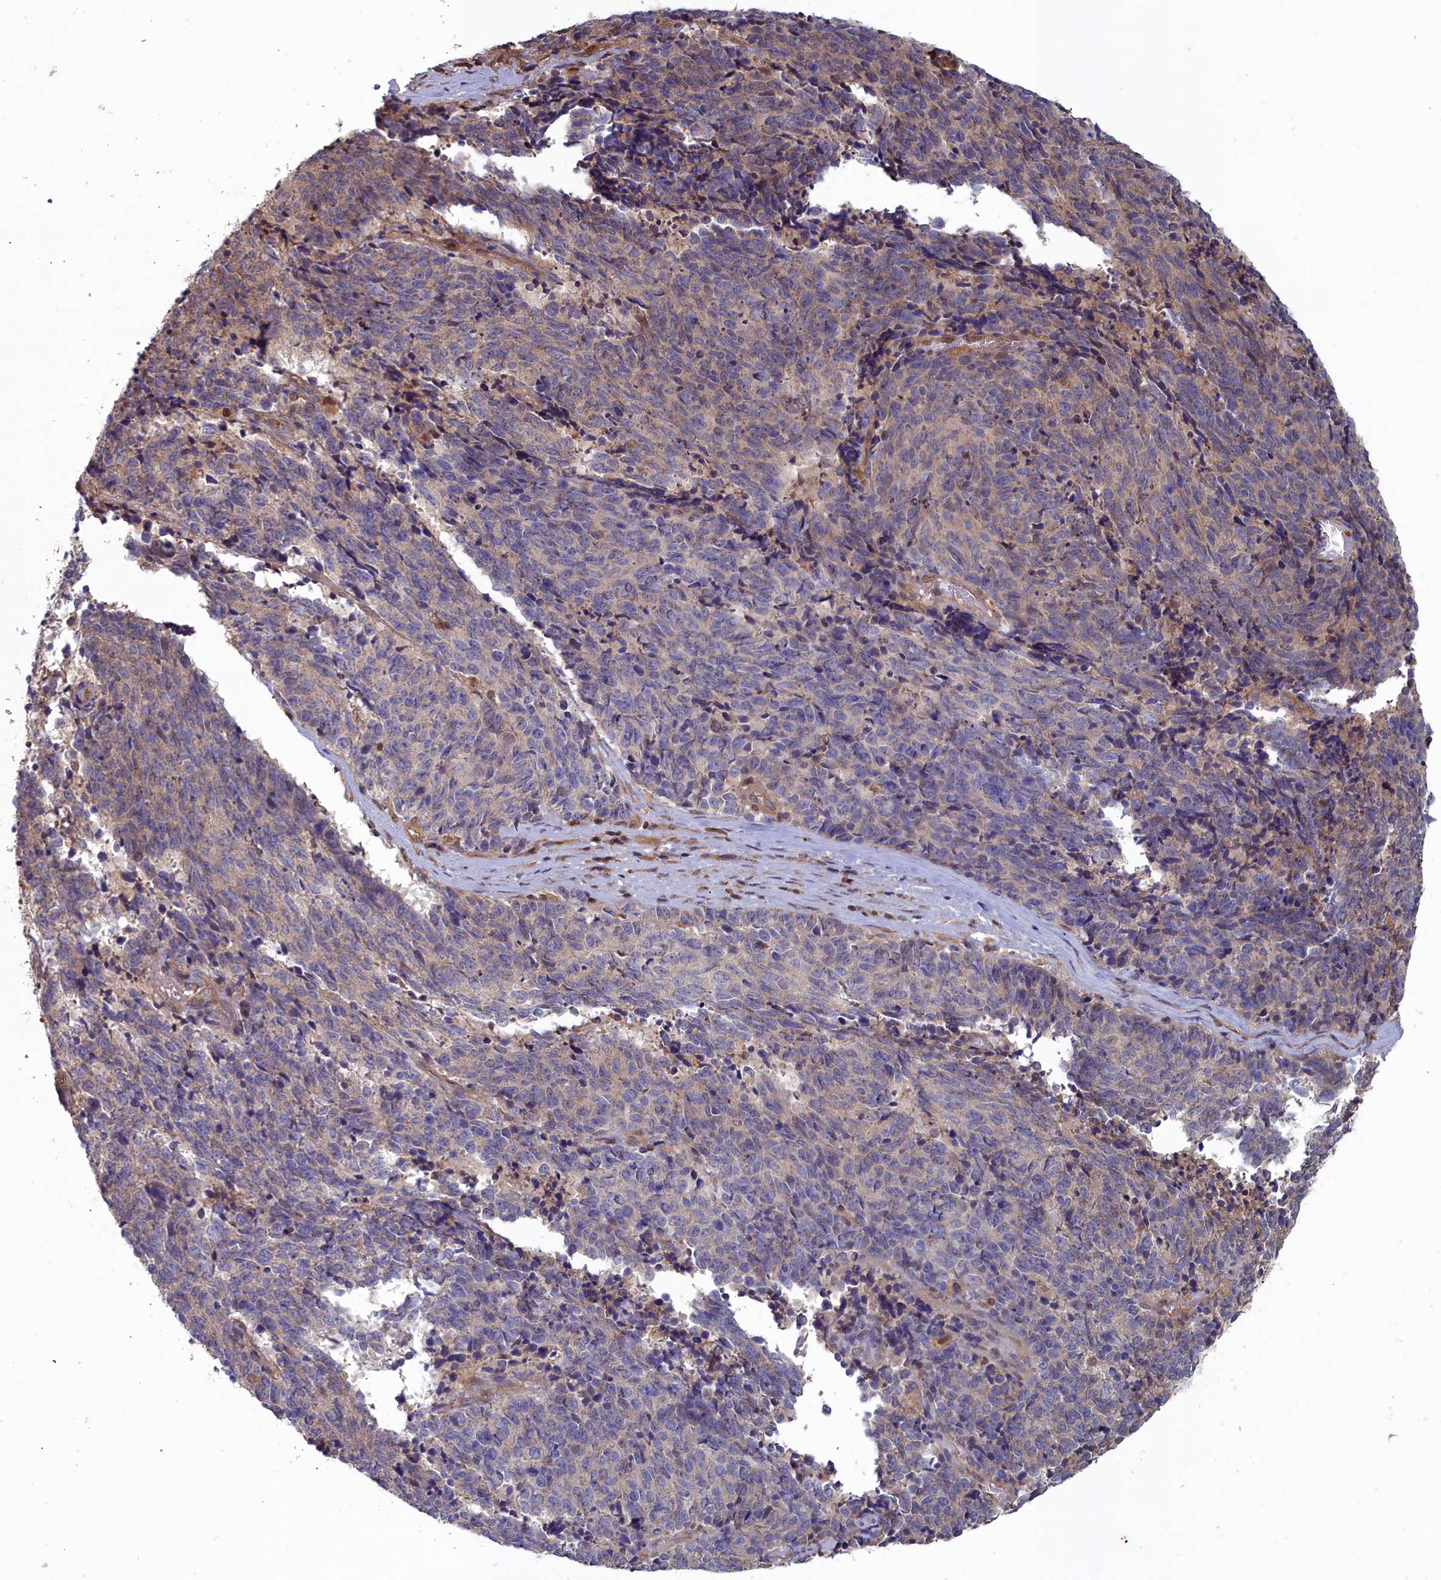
{"staining": {"intensity": "weak", "quantity": "<25%", "location": "cytoplasmic/membranous"}, "tissue": "cervical cancer", "cell_type": "Tumor cells", "image_type": "cancer", "snomed": [{"axis": "morphology", "description": "Squamous cell carcinoma, NOS"}, {"axis": "topography", "description": "Cervix"}], "caption": "Immunohistochemistry (IHC) image of neoplastic tissue: cervical cancer (squamous cell carcinoma) stained with DAB (3,3'-diaminobenzidine) displays no significant protein staining in tumor cells.", "gene": "GFRA2", "patient": {"sex": "female", "age": 29}}